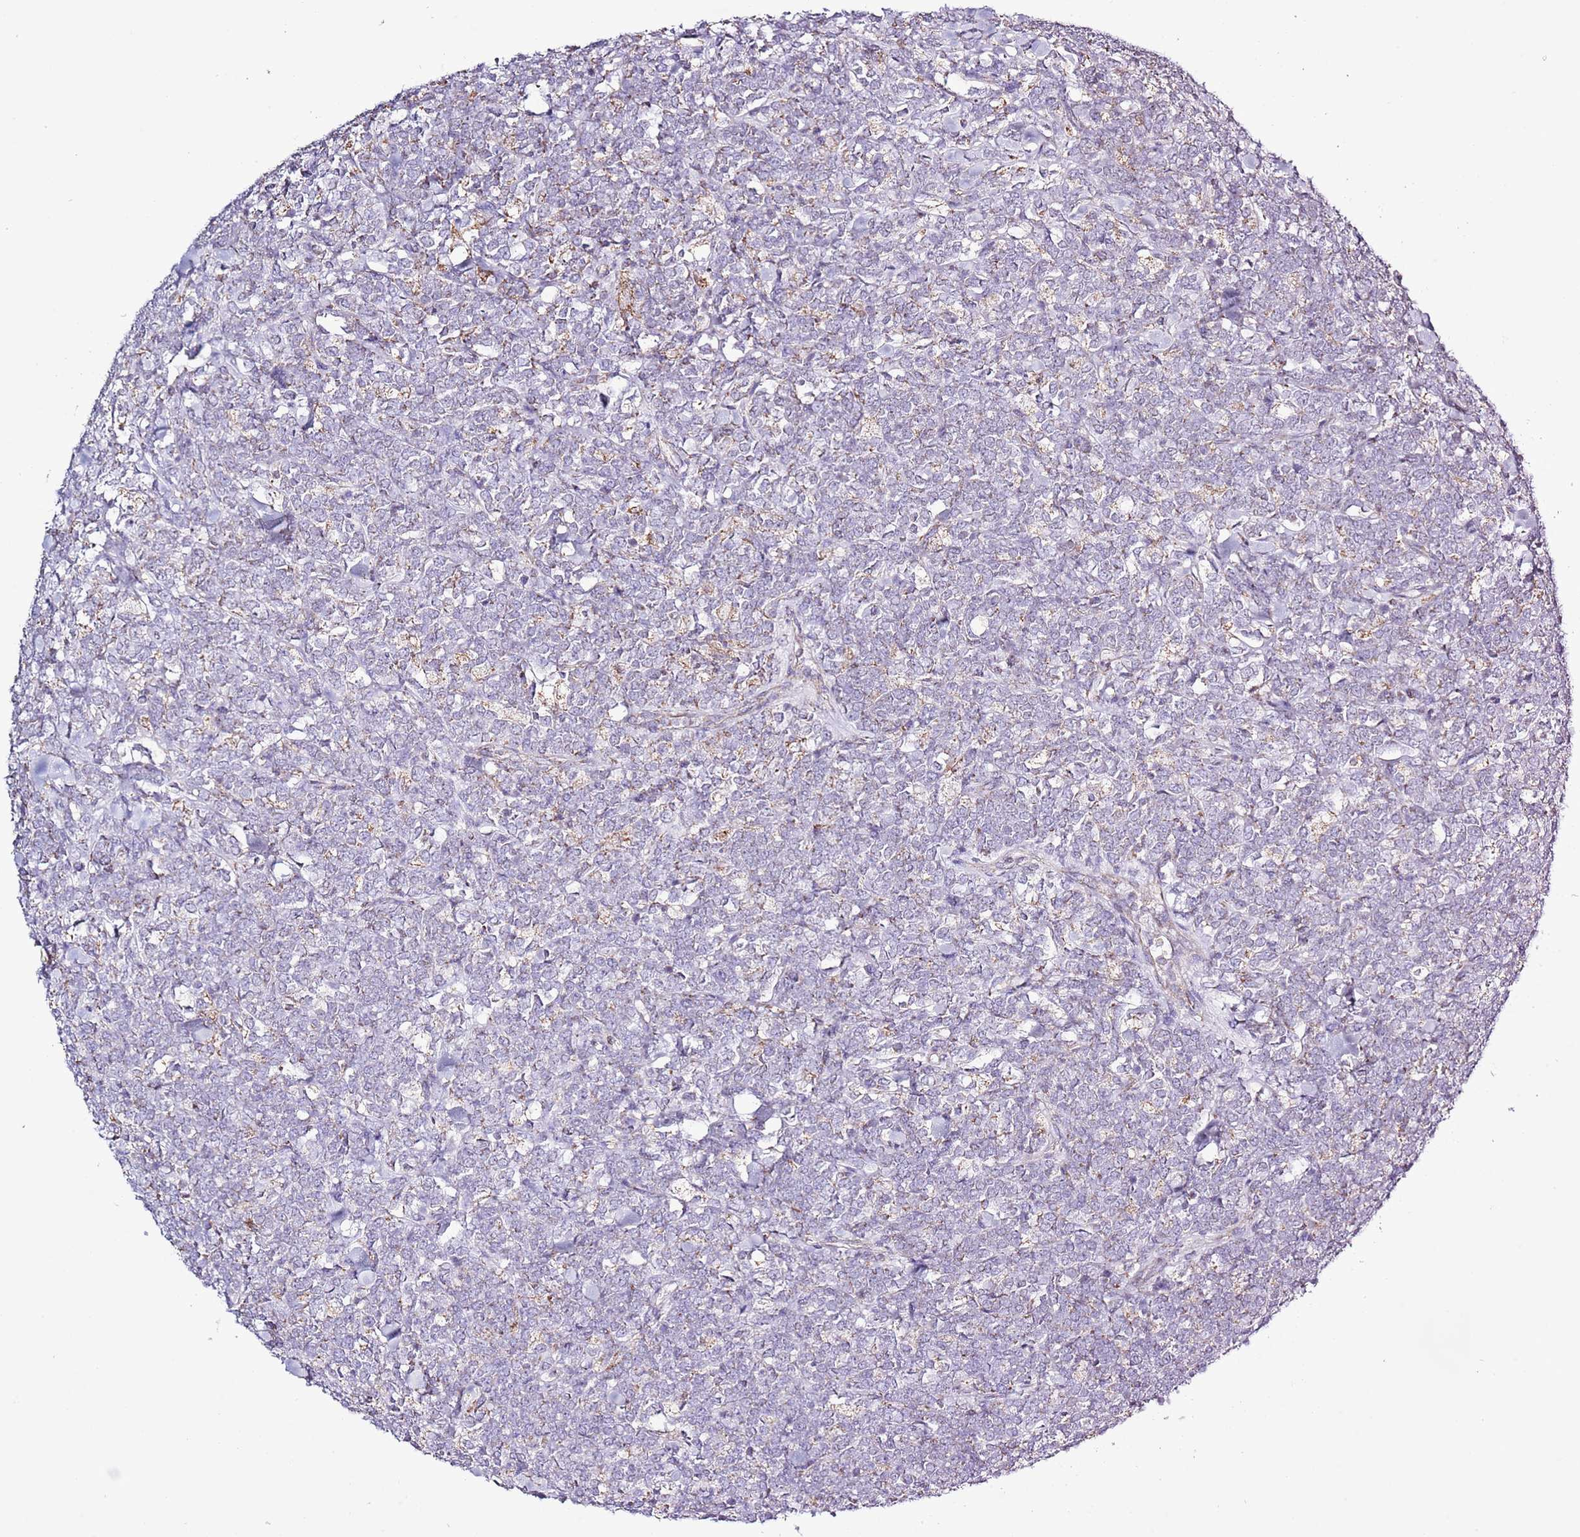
{"staining": {"intensity": "negative", "quantity": "none", "location": "none"}, "tissue": "lymphoma", "cell_type": "Tumor cells", "image_type": "cancer", "snomed": [{"axis": "morphology", "description": "Malignant lymphoma, non-Hodgkin's type, High grade"}, {"axis": "topography", "description": "Small intestine"}], "caption": "An immunohistochemistry image of lymphoma is shown. There is no staining in tumor cells of lymphoma. (DAB immunohistochemistry (IHC) with hematoxylin counter stain).", "gene": "SLC23A1", "patient": {"sex": "male", "age": 8}}